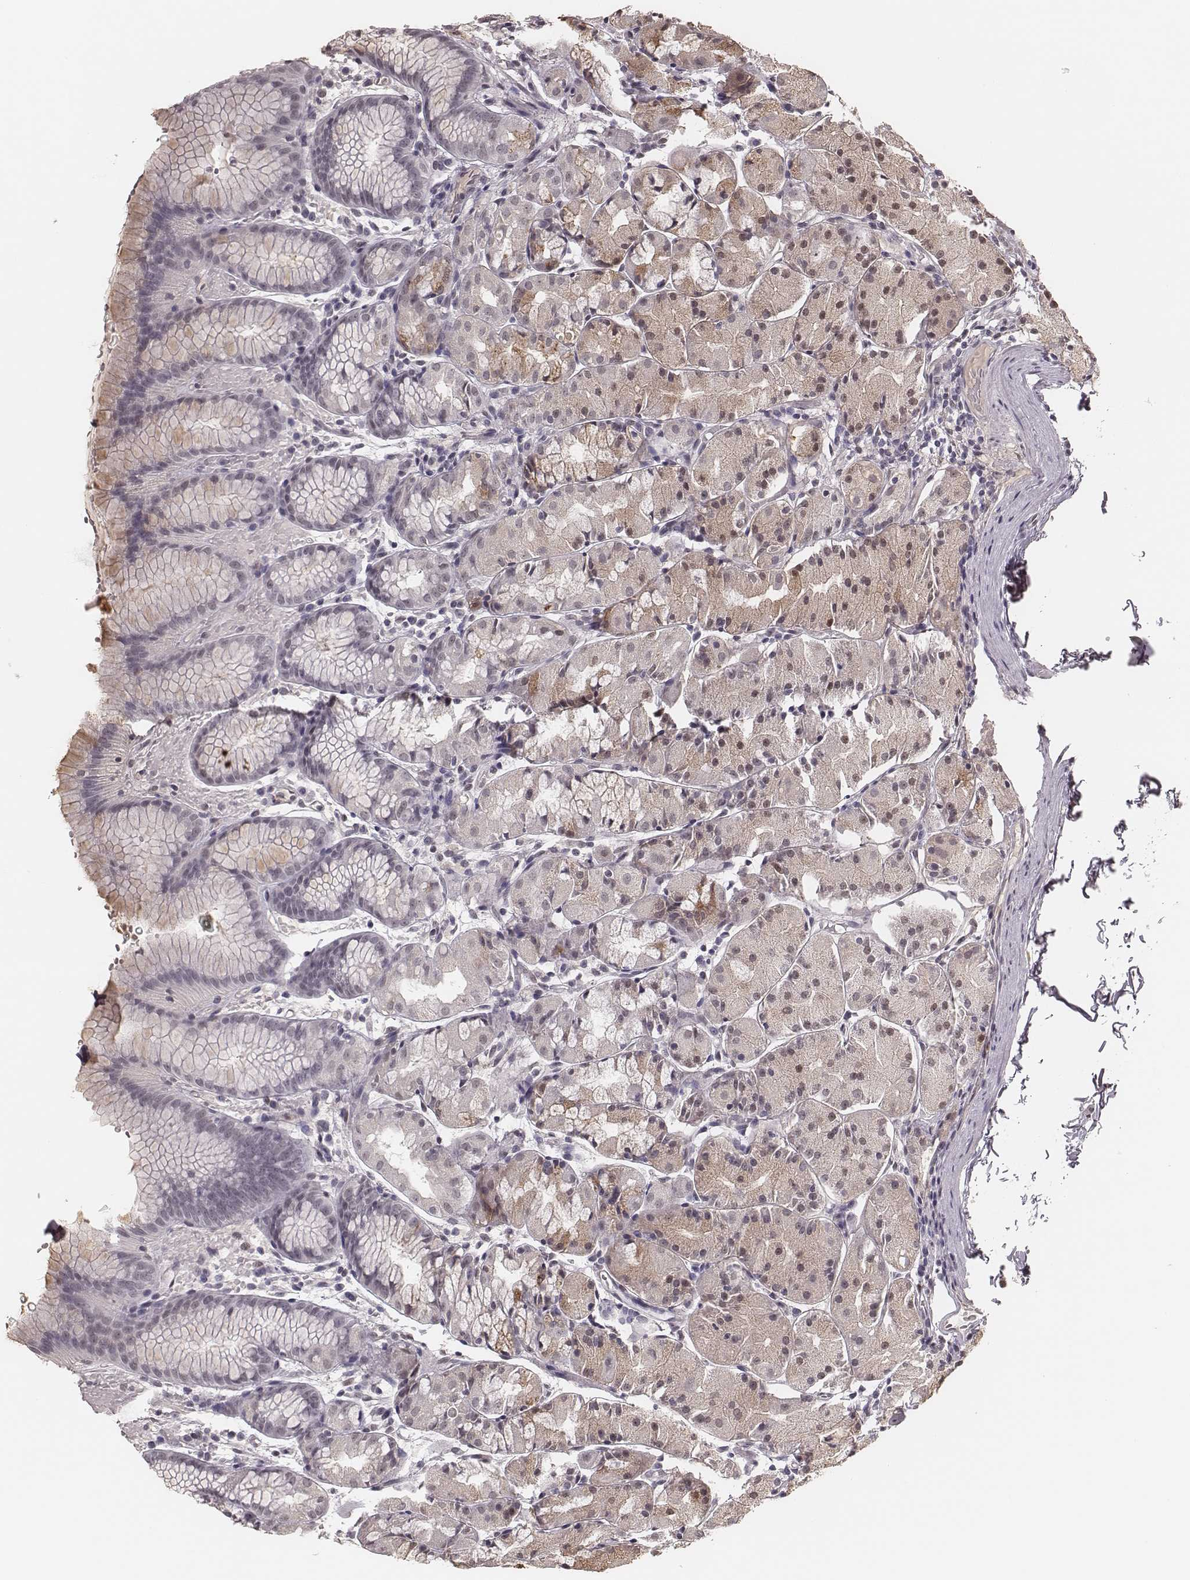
{"staining": {"intensity": "weak", "quantity": "<25%", "location": "nuclear"}, "tissue": "stomach", "cell_type": "Glandular cells", "image_type": "normal", "snomed": [{"axis": "morphology", "description": "Normal tissue, NOS"}, {"axis": "topography", "description": "Stomach, upper"}], "caption": "Human stomach stained for a protein using immunohistochemistry shows no staining in glandular cells.", "gene": "KITLG", "patient": {"sex": "male", "age": 47}}